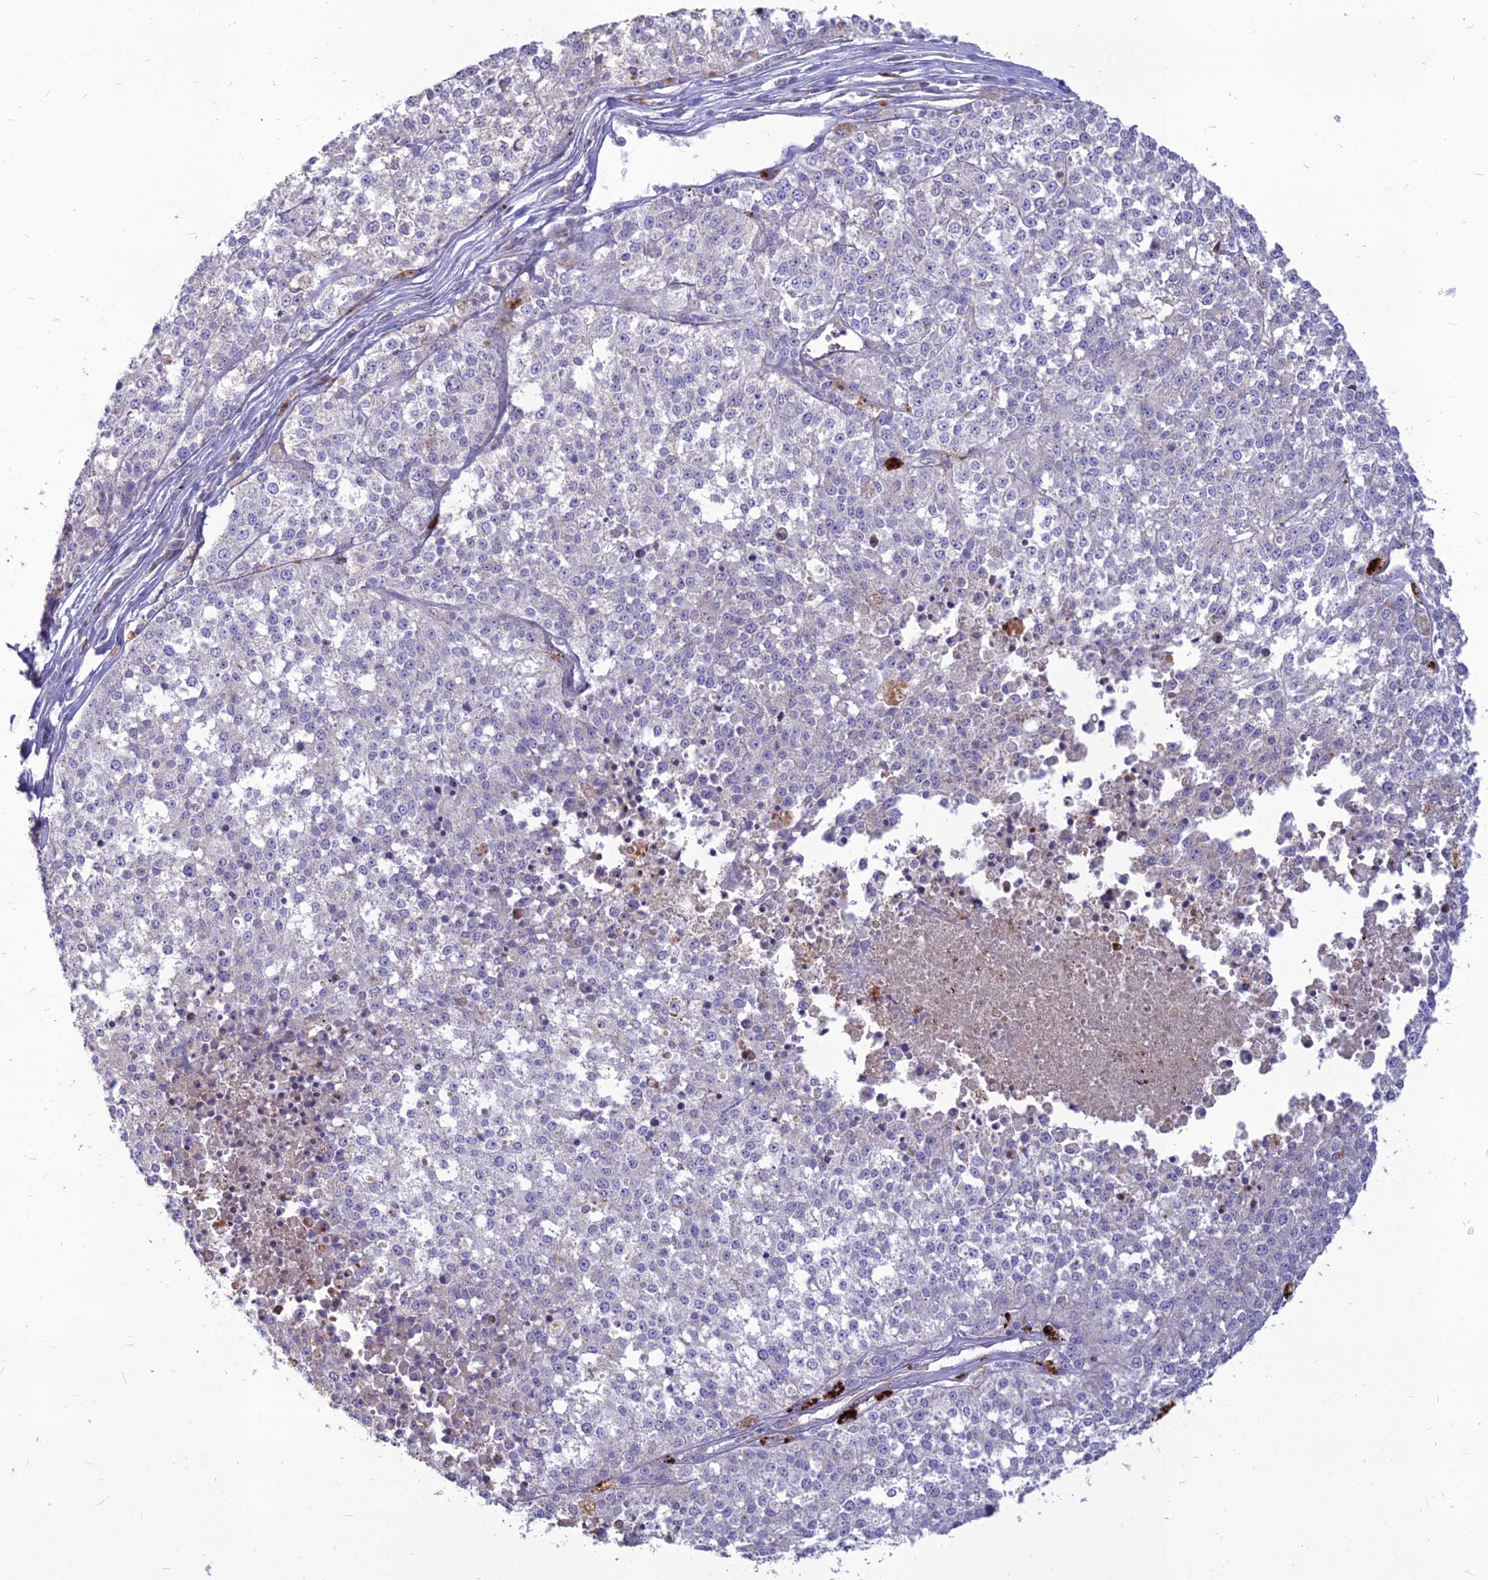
{"staining": {"intensity": "negative", "quantity": "none", "location": "none"}, "tissue": "melanoma", "cell_type": "Tumor cells", "image_type": "cancer", "snomed": [{"axis": "morphology", "description": "Malignant melanoma, NOS"}, {"axis": "topography", "description": "Skin"}], "caption": "IHC histopathology image of neoplastic tissue: human melanoma stained with DAB (3,3'-diaminobenzidine) shows no significant protein positivity in tumor cells.", "gene": "PCED1B", "patient": {"sex": "female", "age": 64}}